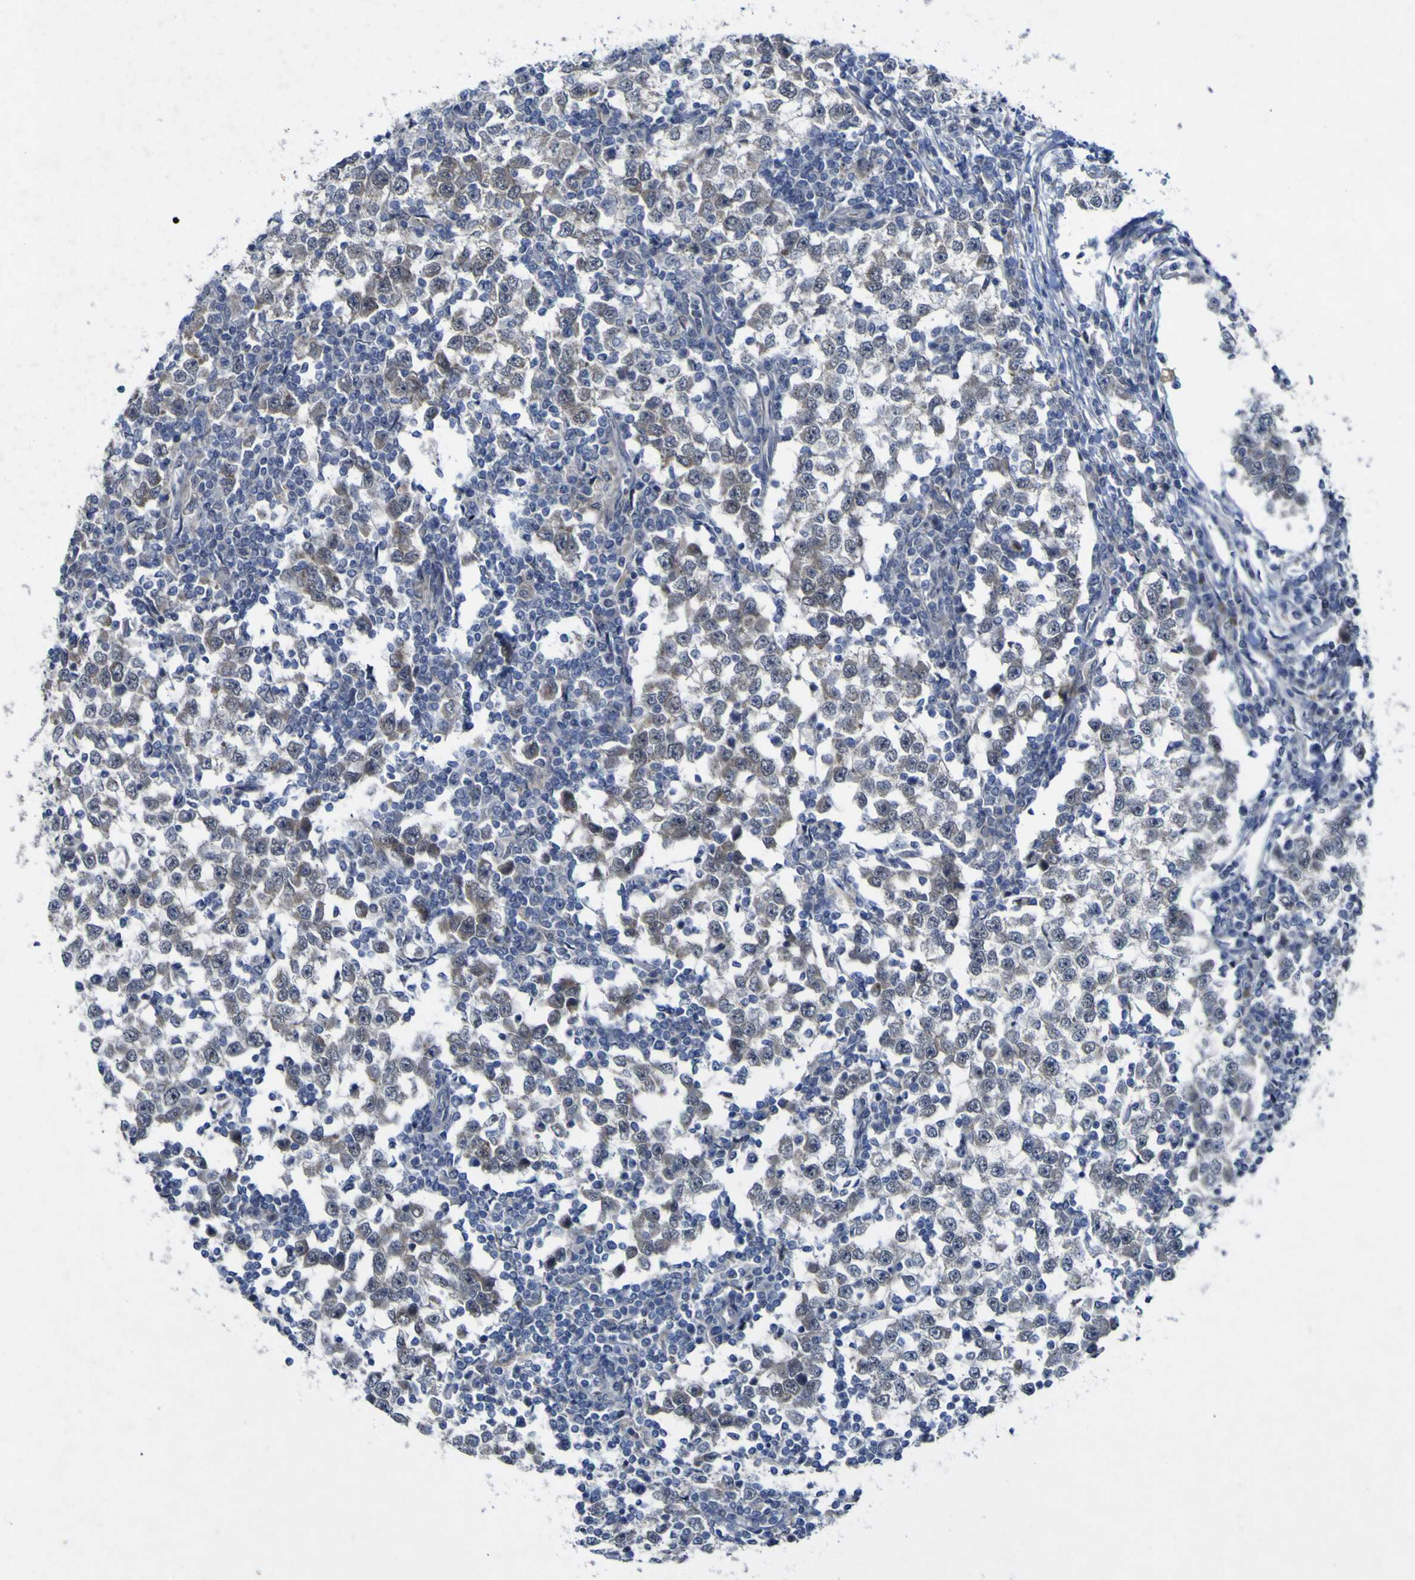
{"staining": {"intensity": "weak", "quantity": "<25%", "location": "cytoplasmic/membranous"}, "tissue": "testis cancer", "cell_type": "Tumor cells", "image_type": "cancer", "snomed": [{"axis": "morphology", "description": "Seminoma, NOS"}, {"axis": "topography", "description": "Testis"}], "caption": "DAB (3,3'-diaminobenzidine) immunohistochemical staining of human testis cancer demonstrates no significant expression in tumor cells. Nuclei are stained in blue.", "gene": "NAV1", "patient": {"sex": "male", "age": 65}}